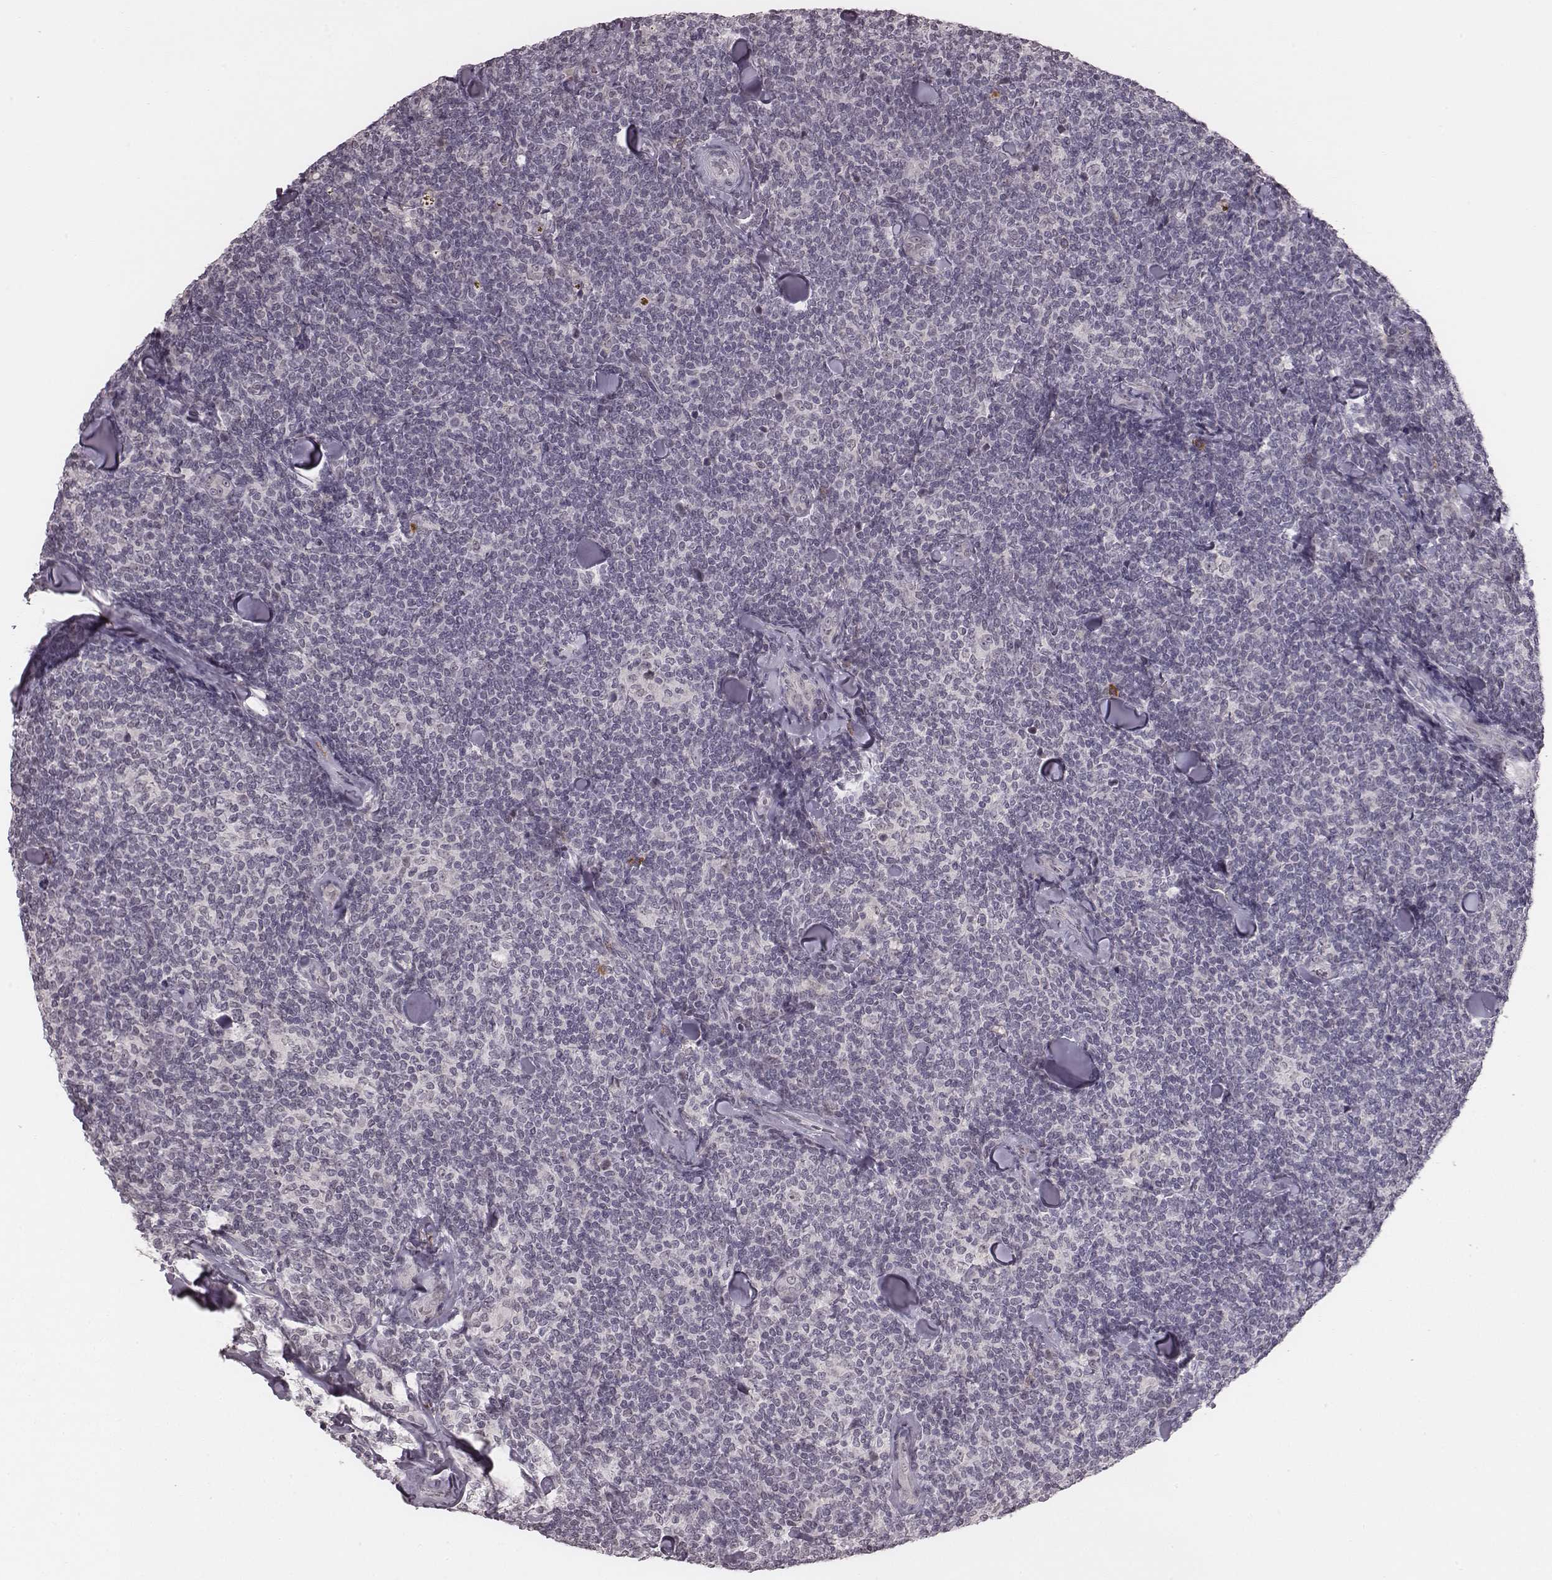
{"staining": {"intensity": "negative", "quantity": "none", "location": "none"}, "tissue": "lymphoma", "cell_type": "Tumor cells", "image_type": "cancer", "snomed": [{"axis": "morphology", "description": "Malignant lymphoma, non-Hodgkin's type, Low grade"}, {"axis": "topography", "description": "Lymph node"}], "caption": "DAB (3,3'-diaminobenzidine) immunohistochemical staining of lymphoma shows no significant positivity in tumor cells.", "gene": "RPGRIP1", "patient": {"sex": "female", "age": 56}}